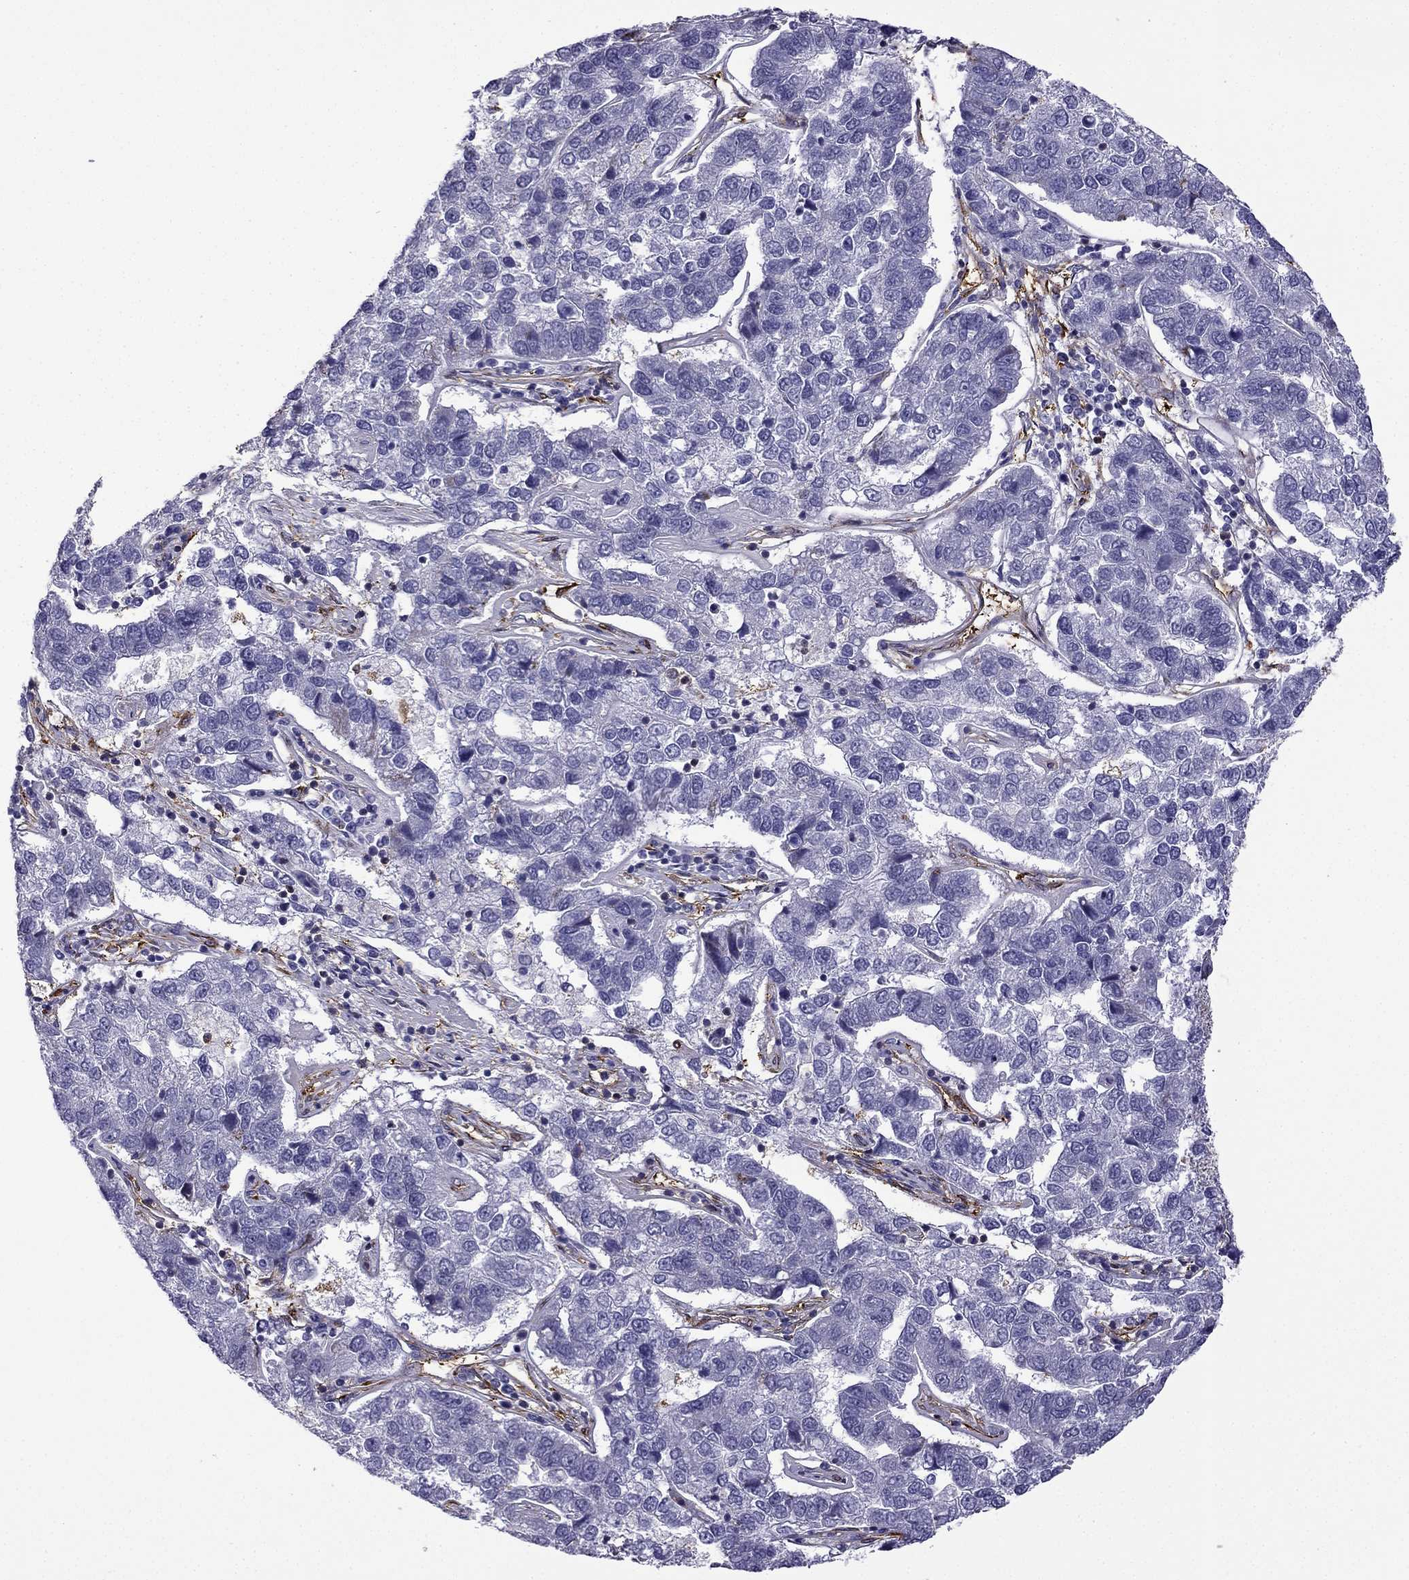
{"staining": {"intensity": "negative", "quantity": "none", "location": "none"}, "tissue": "pancreatic cancer", "cell_type": "Tumor cells", "image_type": "cancer", "snomed": [{"axis": "morphology", "description": "Adenocarcinoma, NOS"}, {"axis": "topography", "description": "Pancreas"}], "caption": "This micrograph is of adenocarcinoma (pancreatic) stained with IHC to label a protein in brown with the nuclei are counter-stained blue. There is no staining in tumor cells.", "gene": "MAP4", "patient": {"sex": "female", "age": 61}}